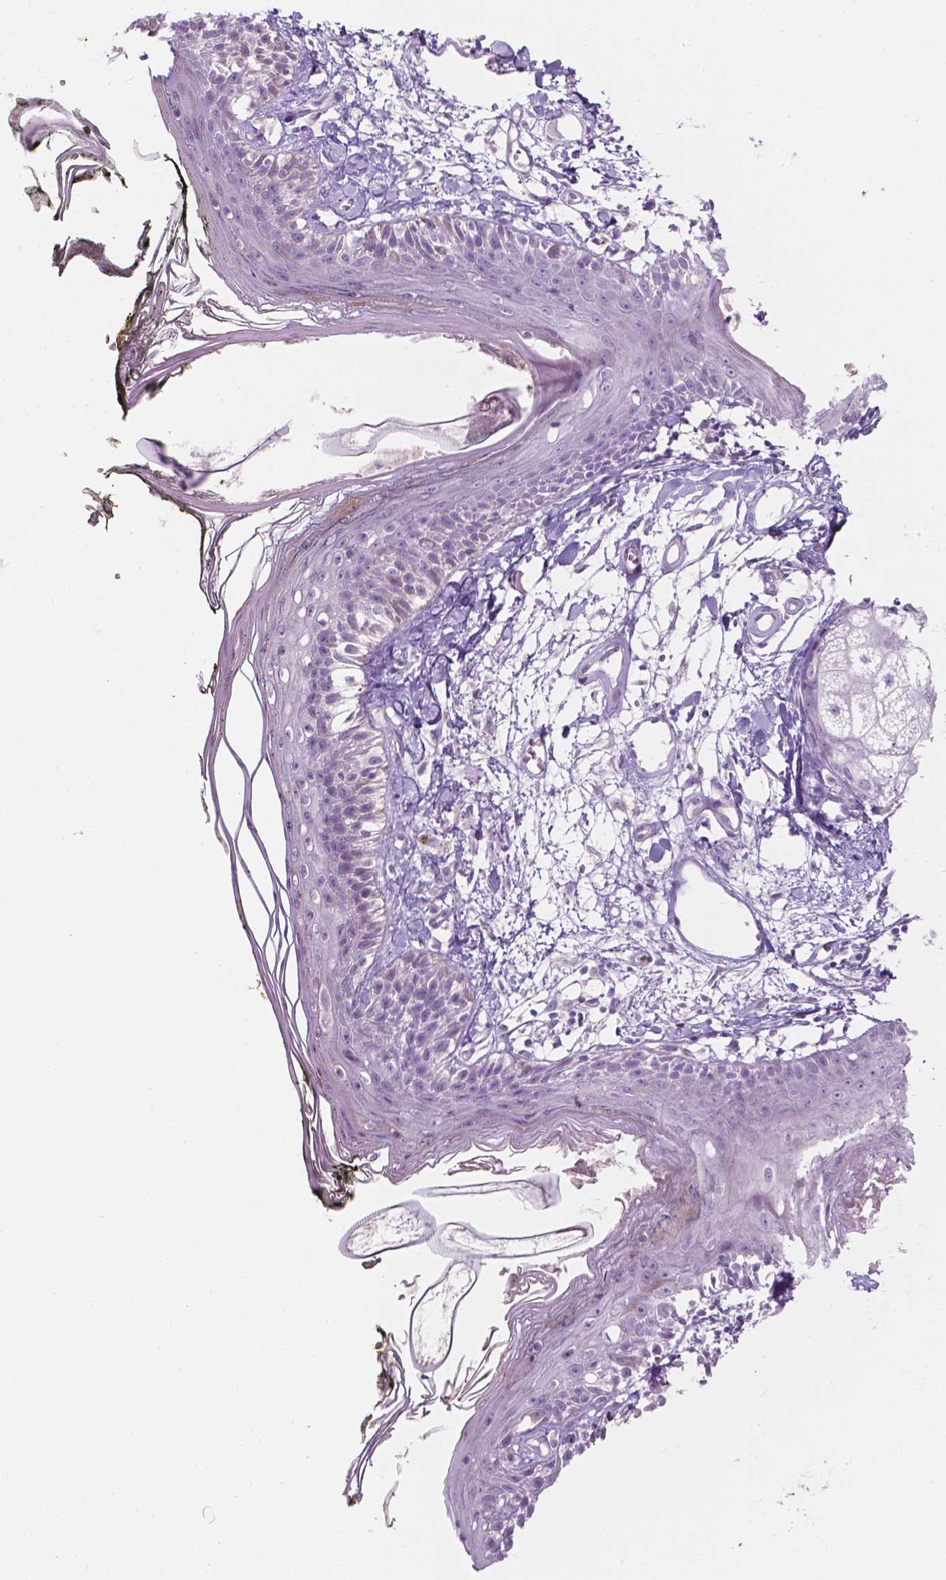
{"staining": {"intensity": "weak", "quantity": "<25%", "location": "cytoplasmic/membranous"}, "tissue": "skin", "cell_type": "Fibroblasts", "image_type": "normal", "snomed": [{"axis": "morphology", "description": "Normal tissue, NOS"}, {"axis": "topography", "description": "Skin"}], "caption": "Fibroblasts show no significant staining in normal skin.", "gene": "NOS1AP", "patient": {"sex": "male", "age": 76}}